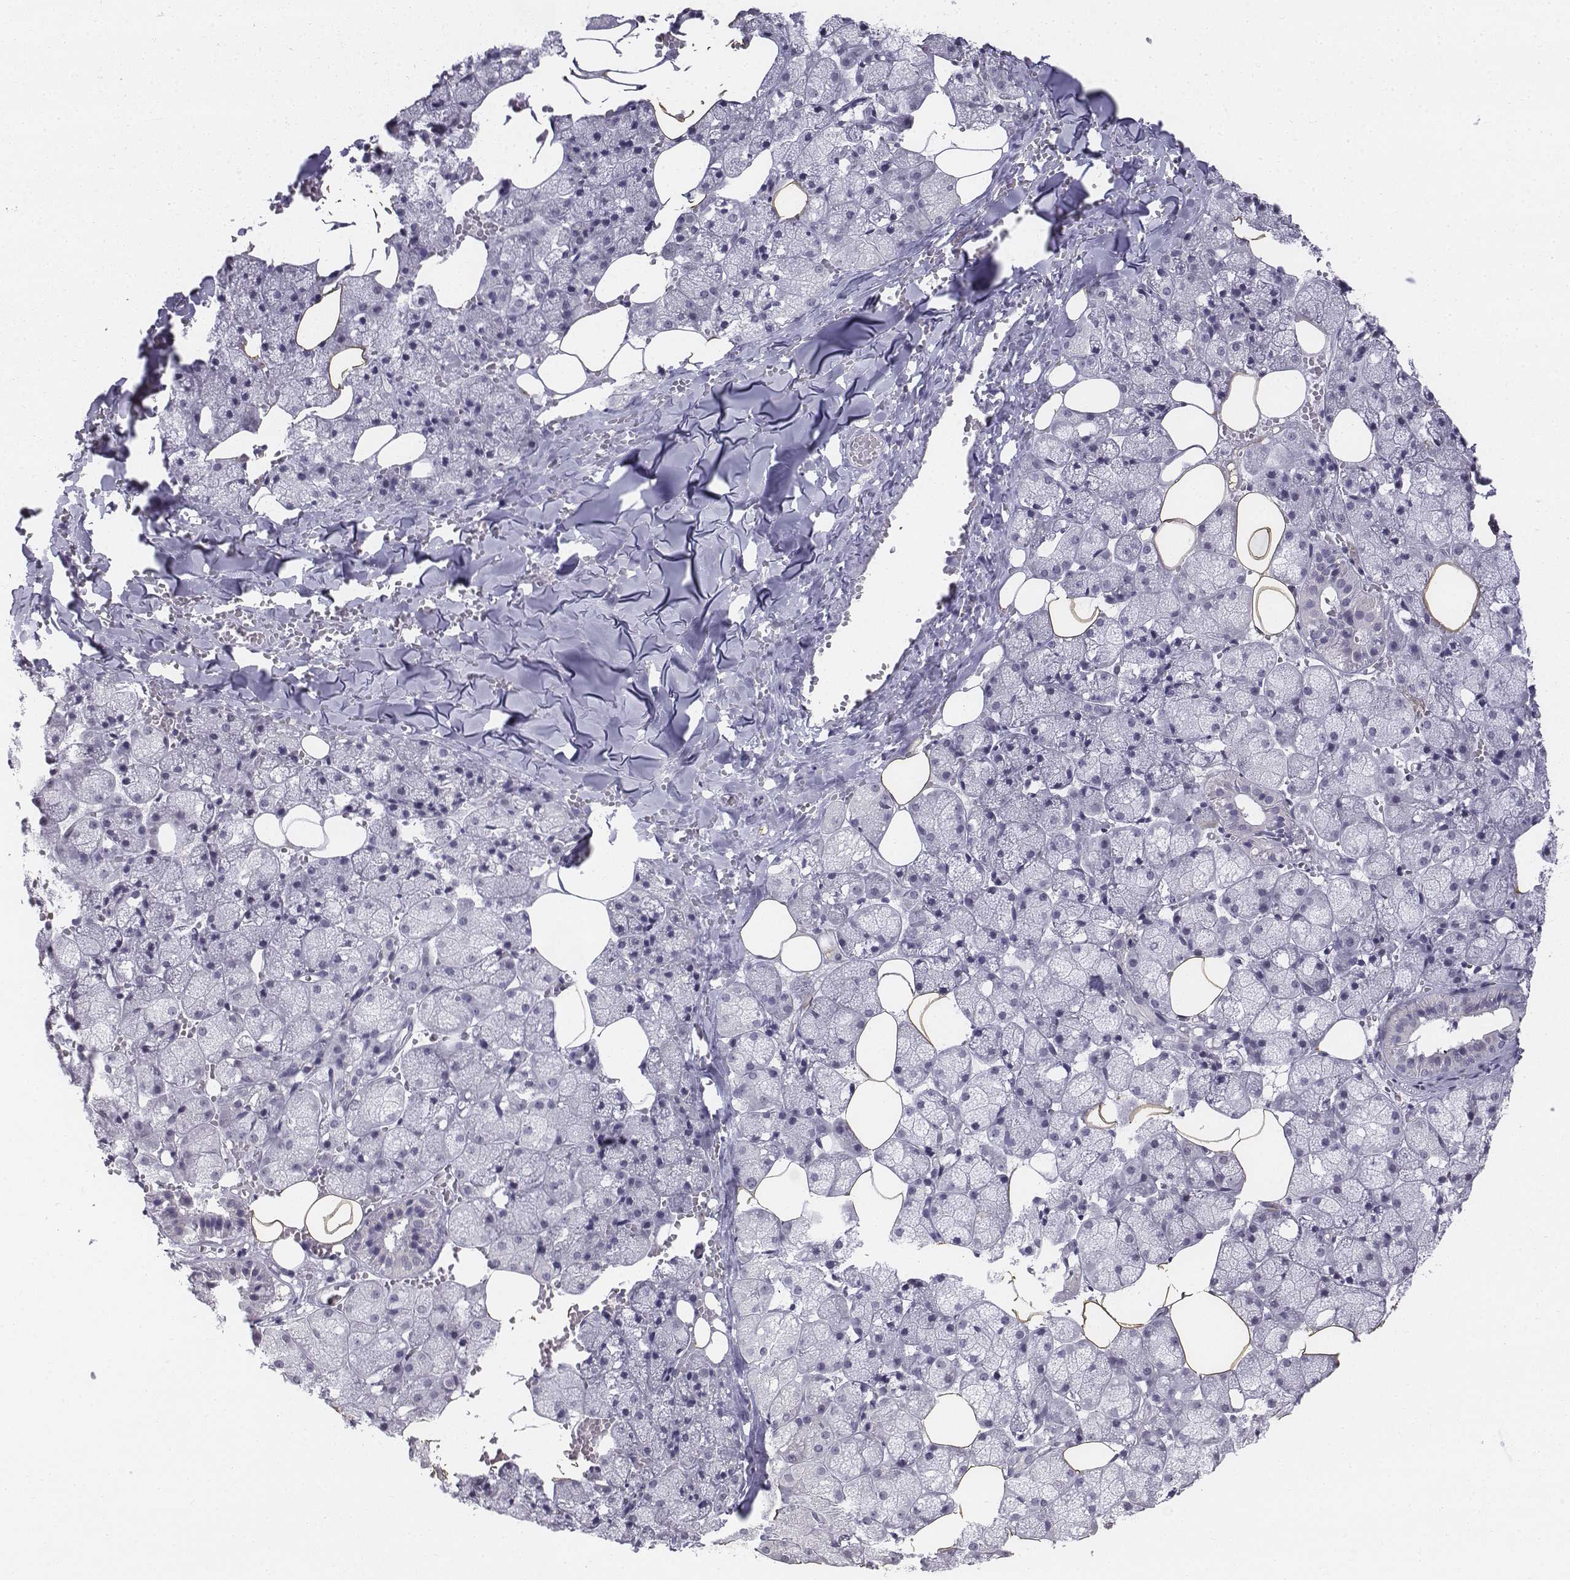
{"staining": {"intensity": "negative", "quantity": "none", "location": "none"}, "tissue": "salivary gland", "cell_type": "Glandular cells", "image_type": "normal", "snomed": [{"axis": "morphology", "description": "Normal tissue, NOS"}, {"axis": "topography", "description": "Salivary gland"}, {"axis": "topography", "description": "Peripheral nerve tissue"}], "caption": "IHC histopathology image of benign human salivary gland stained for a protein (brown), which shows no expression in glandular cells. Nuclei are stained in blue.", "gene": "PENK", "patient": {"sex": "male", "age": 38}}